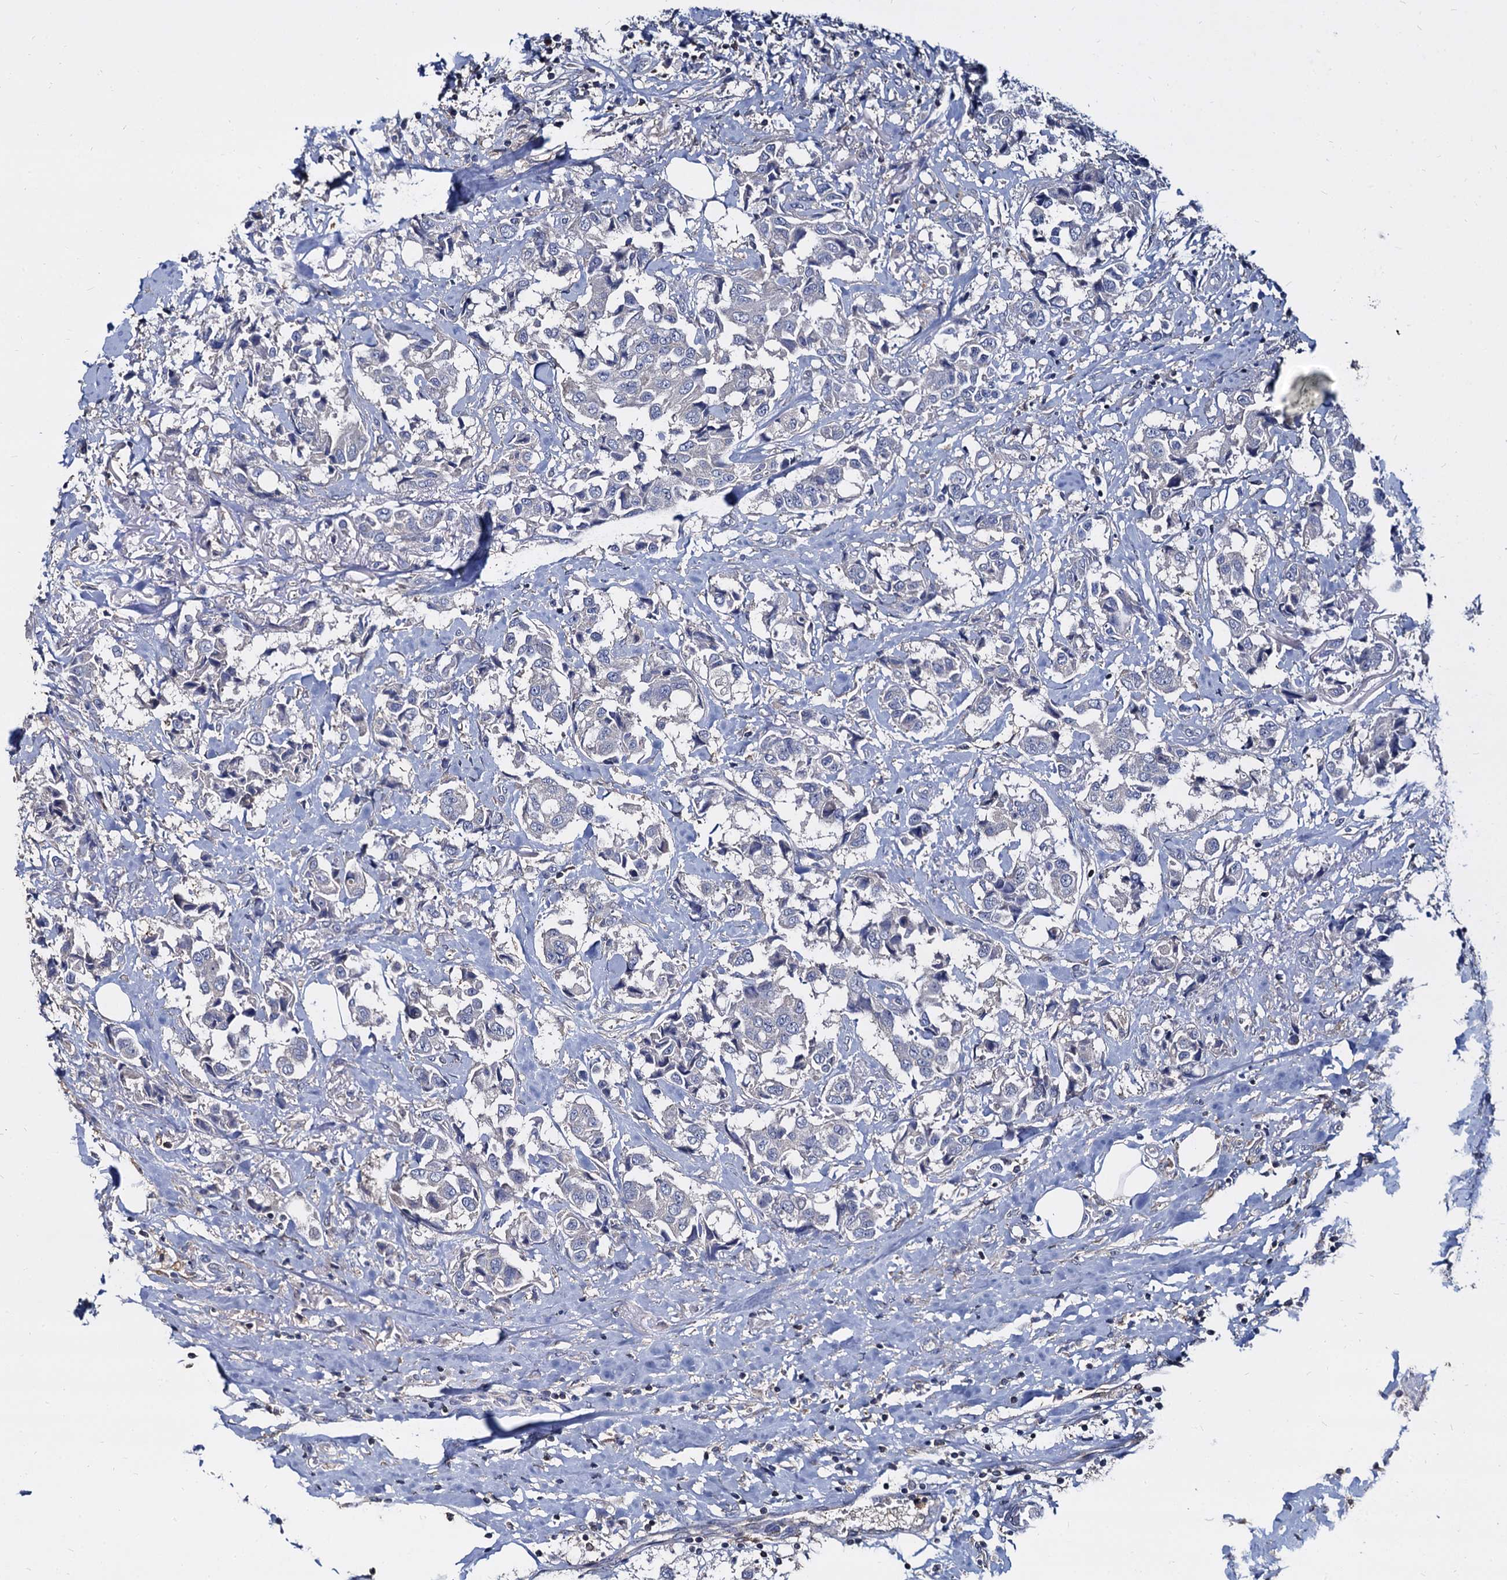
{"staining": {"intensity": "negative", "quantity": "none", "location": "none"}, "tissue": "breast cancer", "cell_type": "Tumor cells", "image_type": "cancer", "snomed": [{"axis": "morphology", "description": "Duct carcinoma"}, {"axis": "topography", "description": "Breast"}], "caption": "A histopathology image of human breast cancer (infiltrating ductal carcinoma) is negative for staining in tumor cells.", "gene": "ANKRD13A", "patient": {"sex": "female", "age": 80}}